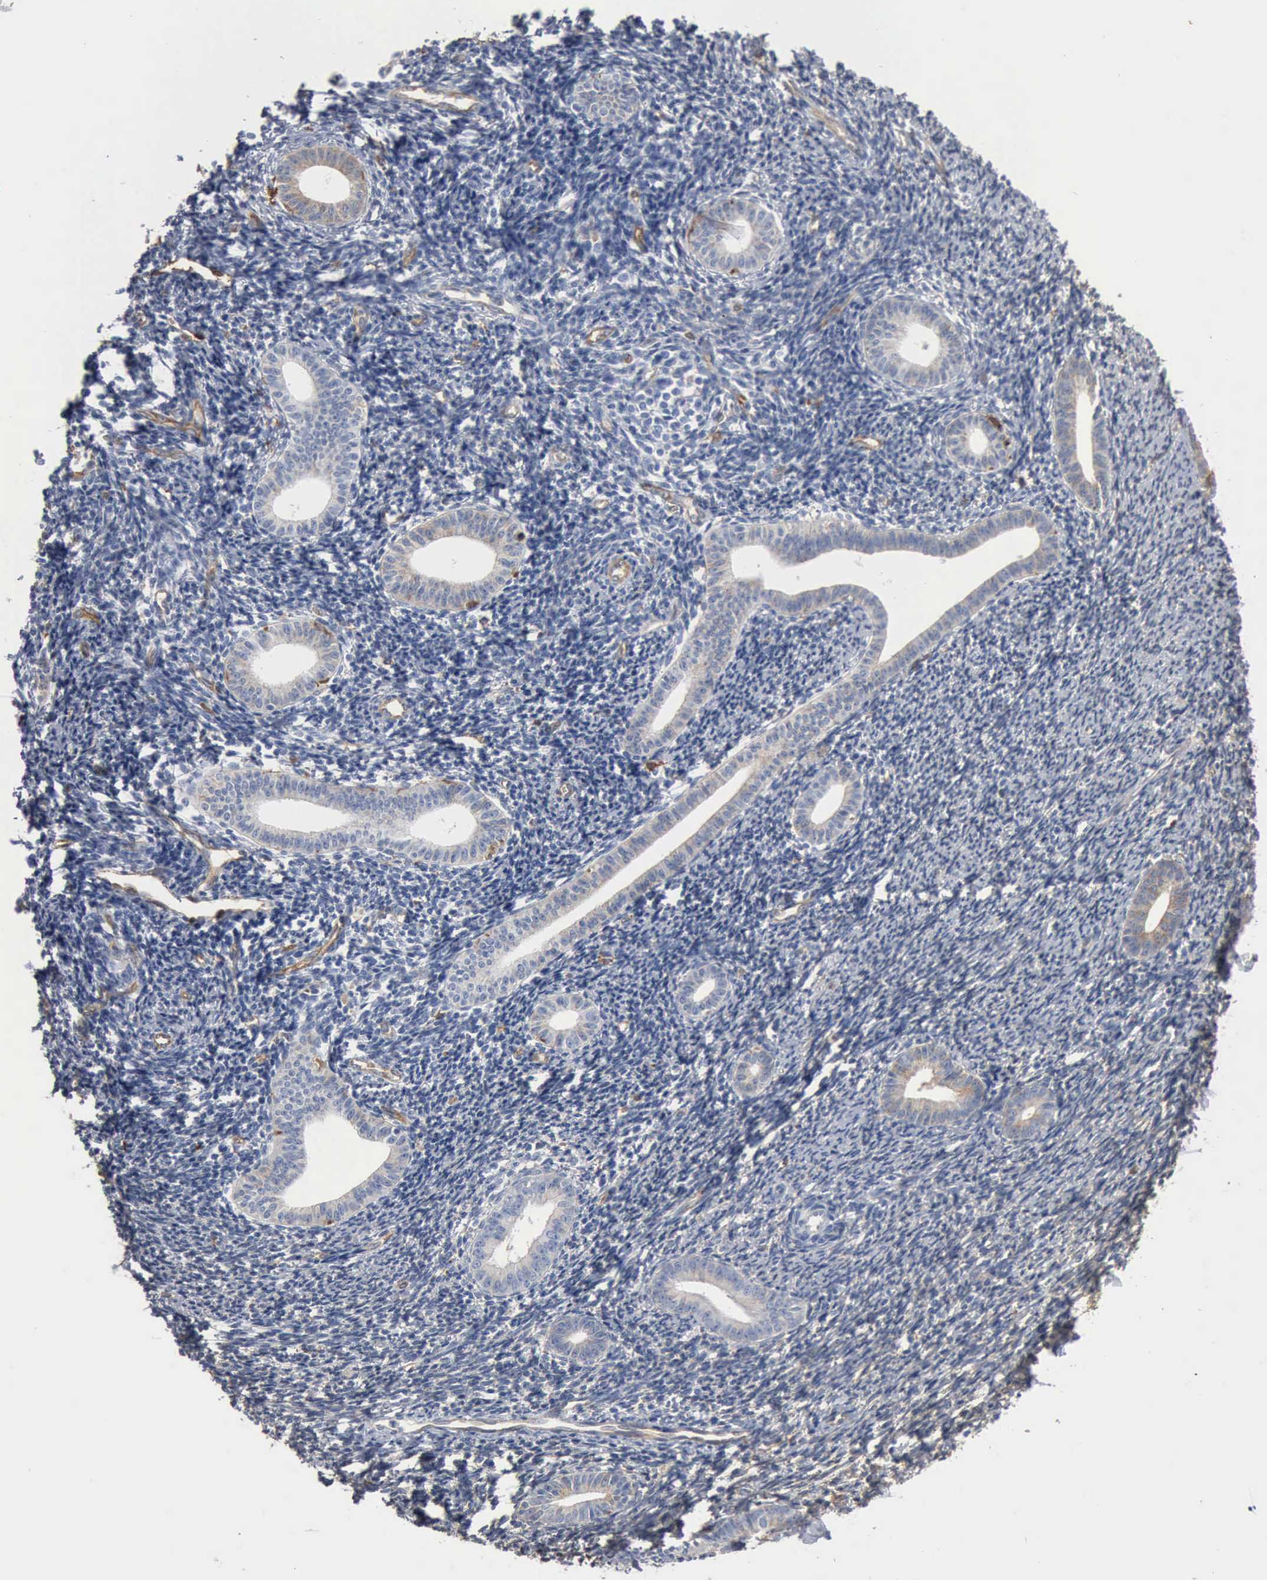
{"staining": {"intensity": "negative", "quantity": "none", "location": "none"}, "tissue": "endometrium", "cell_type": "Cells in endometrial stroma", "image_type": "normal", "snomed": [{"axis": "morphology", "description": "Normal tissue, NOS"}, {"axis": "topography", "description": "Endometrium"}], "caption": "The image exhibits no significant staining in cells in endometrial stroma of endometrium. (DAB IHC with hematoxylin counter stain).", "gene": "FSCN1", "patient": {"sex": "female", "age": 52}}